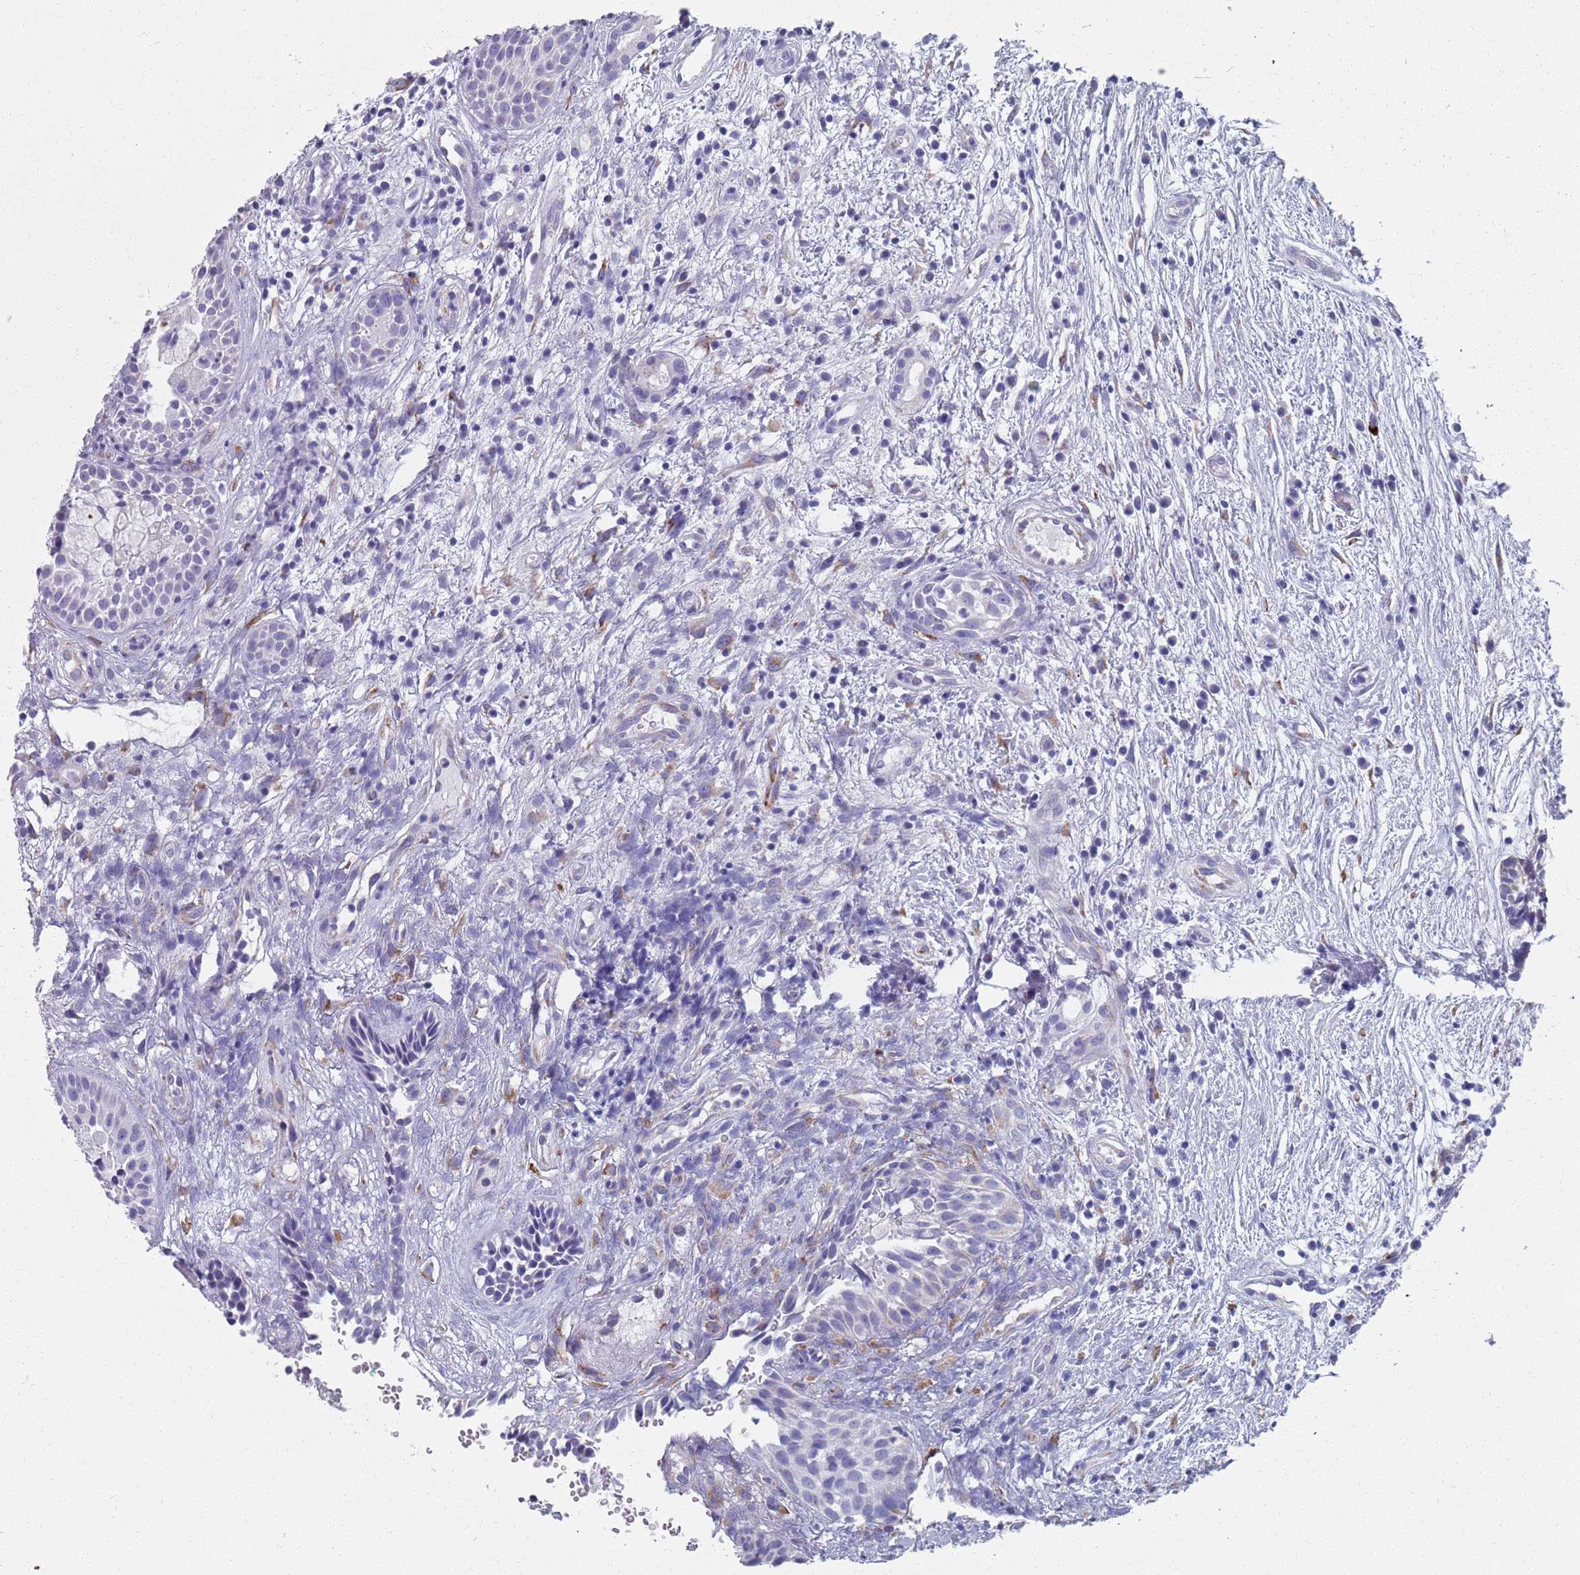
{"staining": {"intensity": "negative", "quantity": "none", "location": "none"}, "tissue": "head and neck cancer", "cell_type": "Tumor cells", "image_type": "cancer", "snomed": [{"axis": "morphology", "description": "Adenocarcinoma, NOS"}, {"axis": "topography", "description": "Subcutis"}, {"axis": "topography", "description": "Head-Neck"}], "caption": "IHC of human head and neck adenocarcinoma displays no staining in tumor cells. Brightfield microscopy of immunohistochemistry stained with DAB (3,3'-diaminobenzidine) (brown) and hematoxylin (blue), captured at high magnification.", "gene": "PLOD1", "patient": {"sex": "female", "age": 73}}